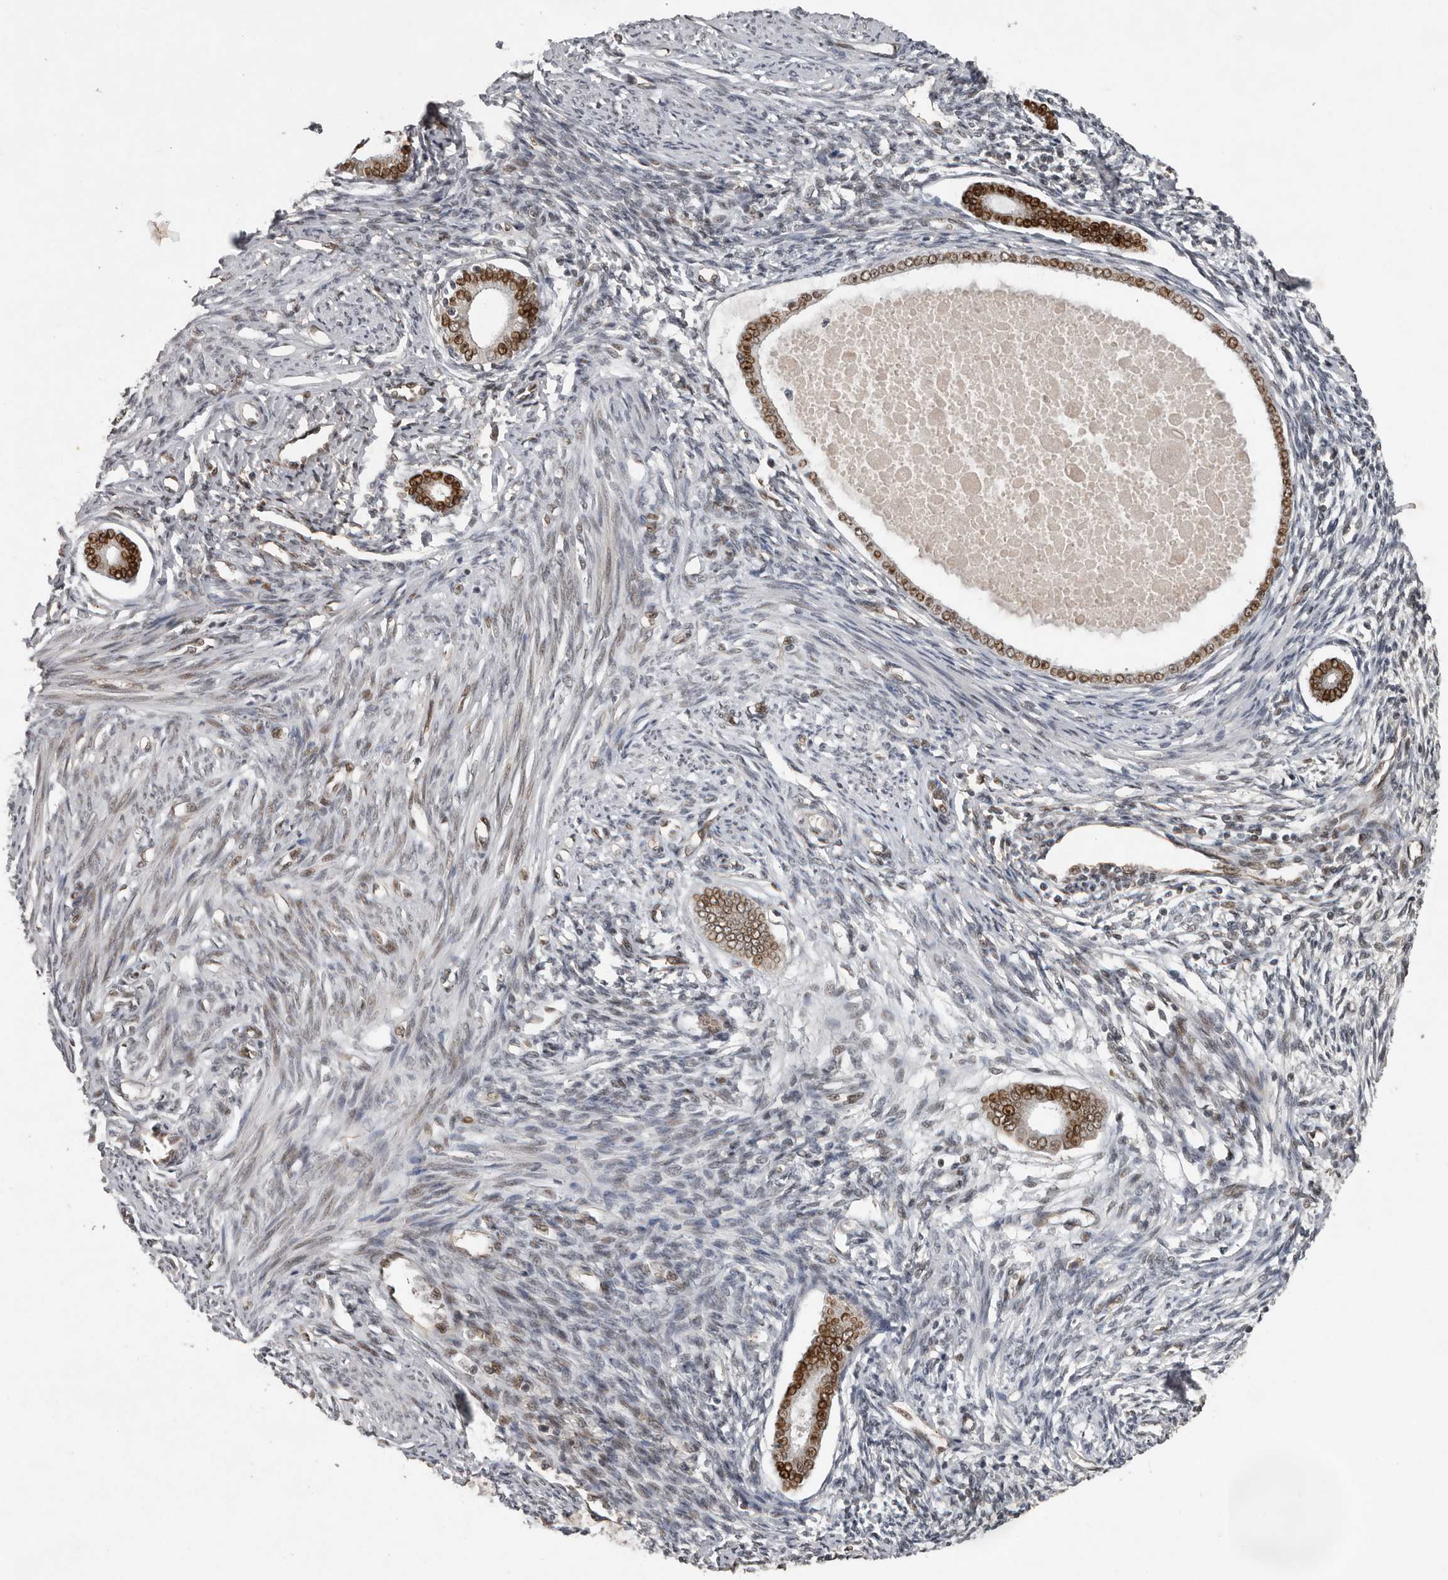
{"staining": {"intensity": "weak", "quantity": "25%-75%", "location": "nuclear"}, "tissue": "endometrium", "cell_type": "Cells in endometrial stroma", "image_type": "normal", "snomed": [{"axis": "morphology", "description": "Normal tissue, NOS"}, {"axis": "topography", "description": "Endometrium"}], "caption": "A high-resolution image shows IHC staining of unremarkable endometrium, which demonstrates weak nuclear staining in approximately 25%-75% of cells in endometrial stroma.", "gene": "CDC27", "patient": {"sex": "female", "age": 56}}